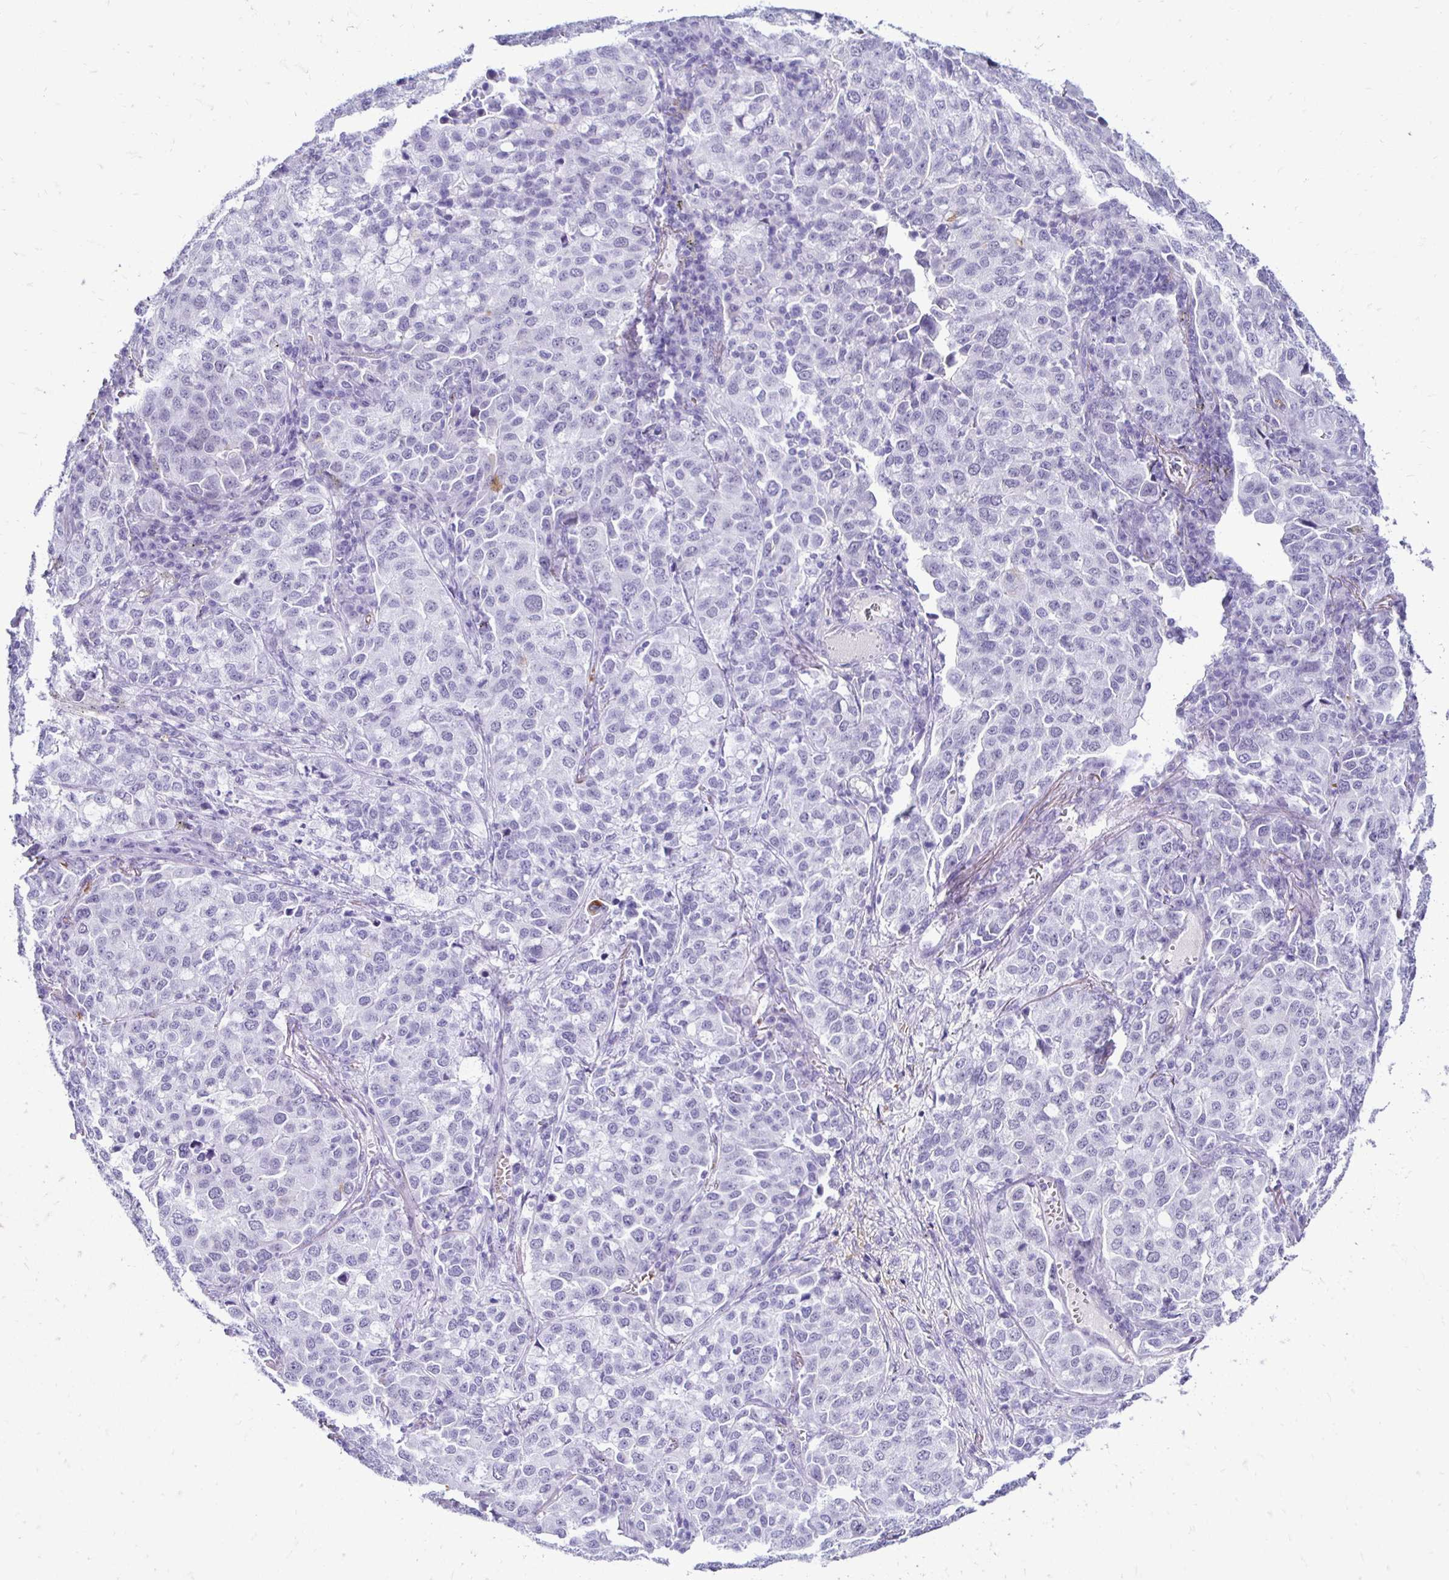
{"staining": {"intensity": "negative", "quantity": "none", "location": "none"}, "tissue": "lung cancer", "cell_type": "Tumor cells", "image_type": "cancer", "snomed": [{"axis": "morphology", "description": "Adenocarcinoma, NOS"}, {"axis": "morphology", "description": "Adenocarcinoma, metastatic, NOS"}, {"axis": "topography", "description": "Lymph node"}, {"axis": "topography", "description": "Lung"}], "caption": "Immunohistochemistry (IHC) of human adenocarcinoma (lung) demonstrates no expression in tumor cells.", "gene": "RHBDL3", "patient": {"sex": "female", "age": 65}}